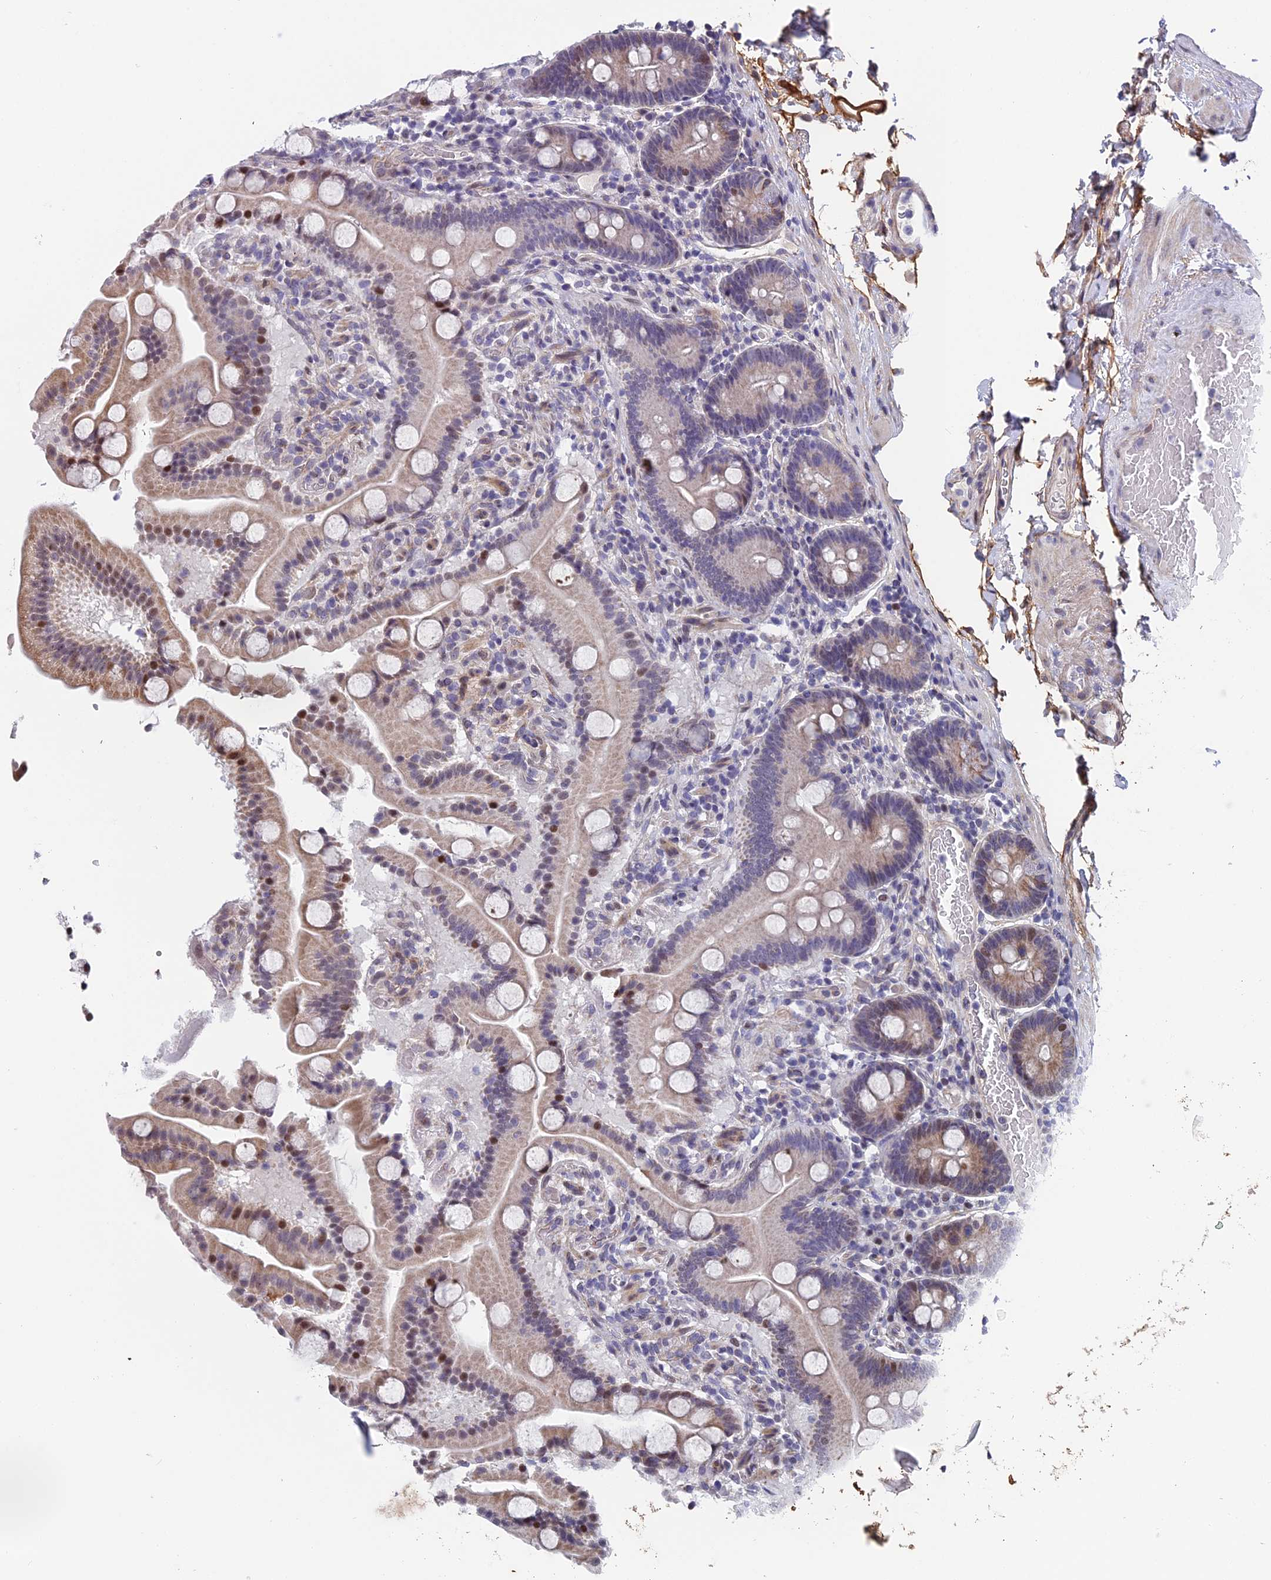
{"staining": {"intensity": "moderate", "quantity": "25%-75%", "location": "cytoplasmic/membranous,nuclear"}, "tissue": "duodenum", "cell_type": "Glandular cells", "image_type": "normal", "snomed": [{"axis": "morphology", "description": "Normal tissue, NOS"}, {"axis": "topography", "description": "Duodenum"}], "caption": "High-magnification brightfield microscopy of unremarkable duodenum stained with DAB (3,3'-diaminobenzidine) (brown) and counterstained with hematoxylin (blue). glandular cells exhibit moderate cytoplasmic/membranous,nuclear staining is seen in about25%-75% of cells. The staining is performed using DAB brown chromogen to label protein expression. The nuclei are counter-stained blue using hematoxylin.", "gene": "XKR9", "patient": {"sex": "male", "age": 55}}